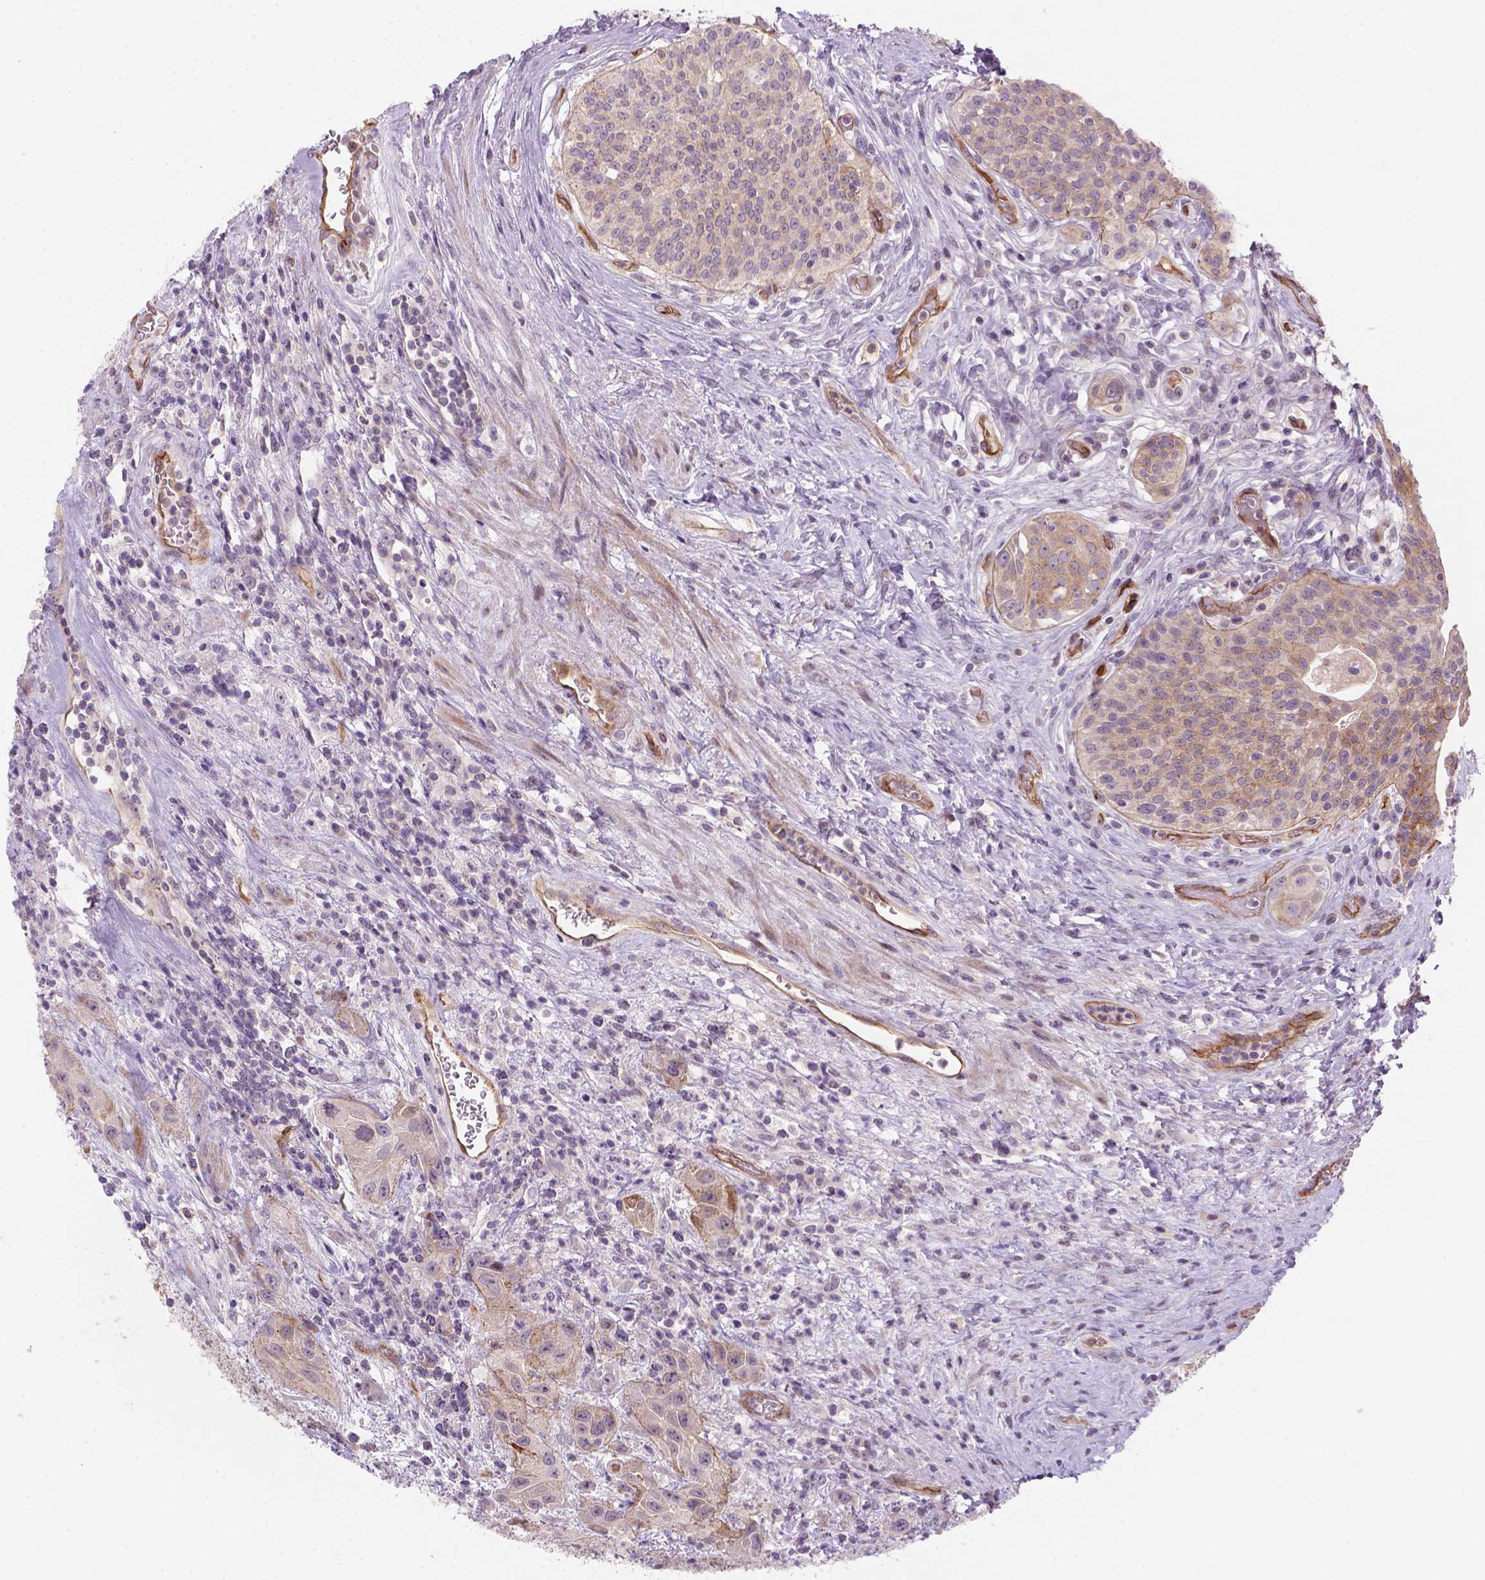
{"staining": {"intensity": "weak", "quantity": ">75%", "location": "cytoplasmic/membranous"}, "tissue": "urothelial cancer", "cell_type": "Tumor cells", "image_type": "cancer", "snomed": [{"axis": "morphology", "description": "Urothelial carcinoma, High grade"}, {"axis": "topography", "description": "Urinary bladder"}], "caption": "Immunohistochemistry of human high-grade urothelial carcinoma displays low levels of weak cytoplasmic/membranous positivity in about >75% of tumor cells.", "gene": "VSTM5", "patient": {"sex": "male", "age": 79}}